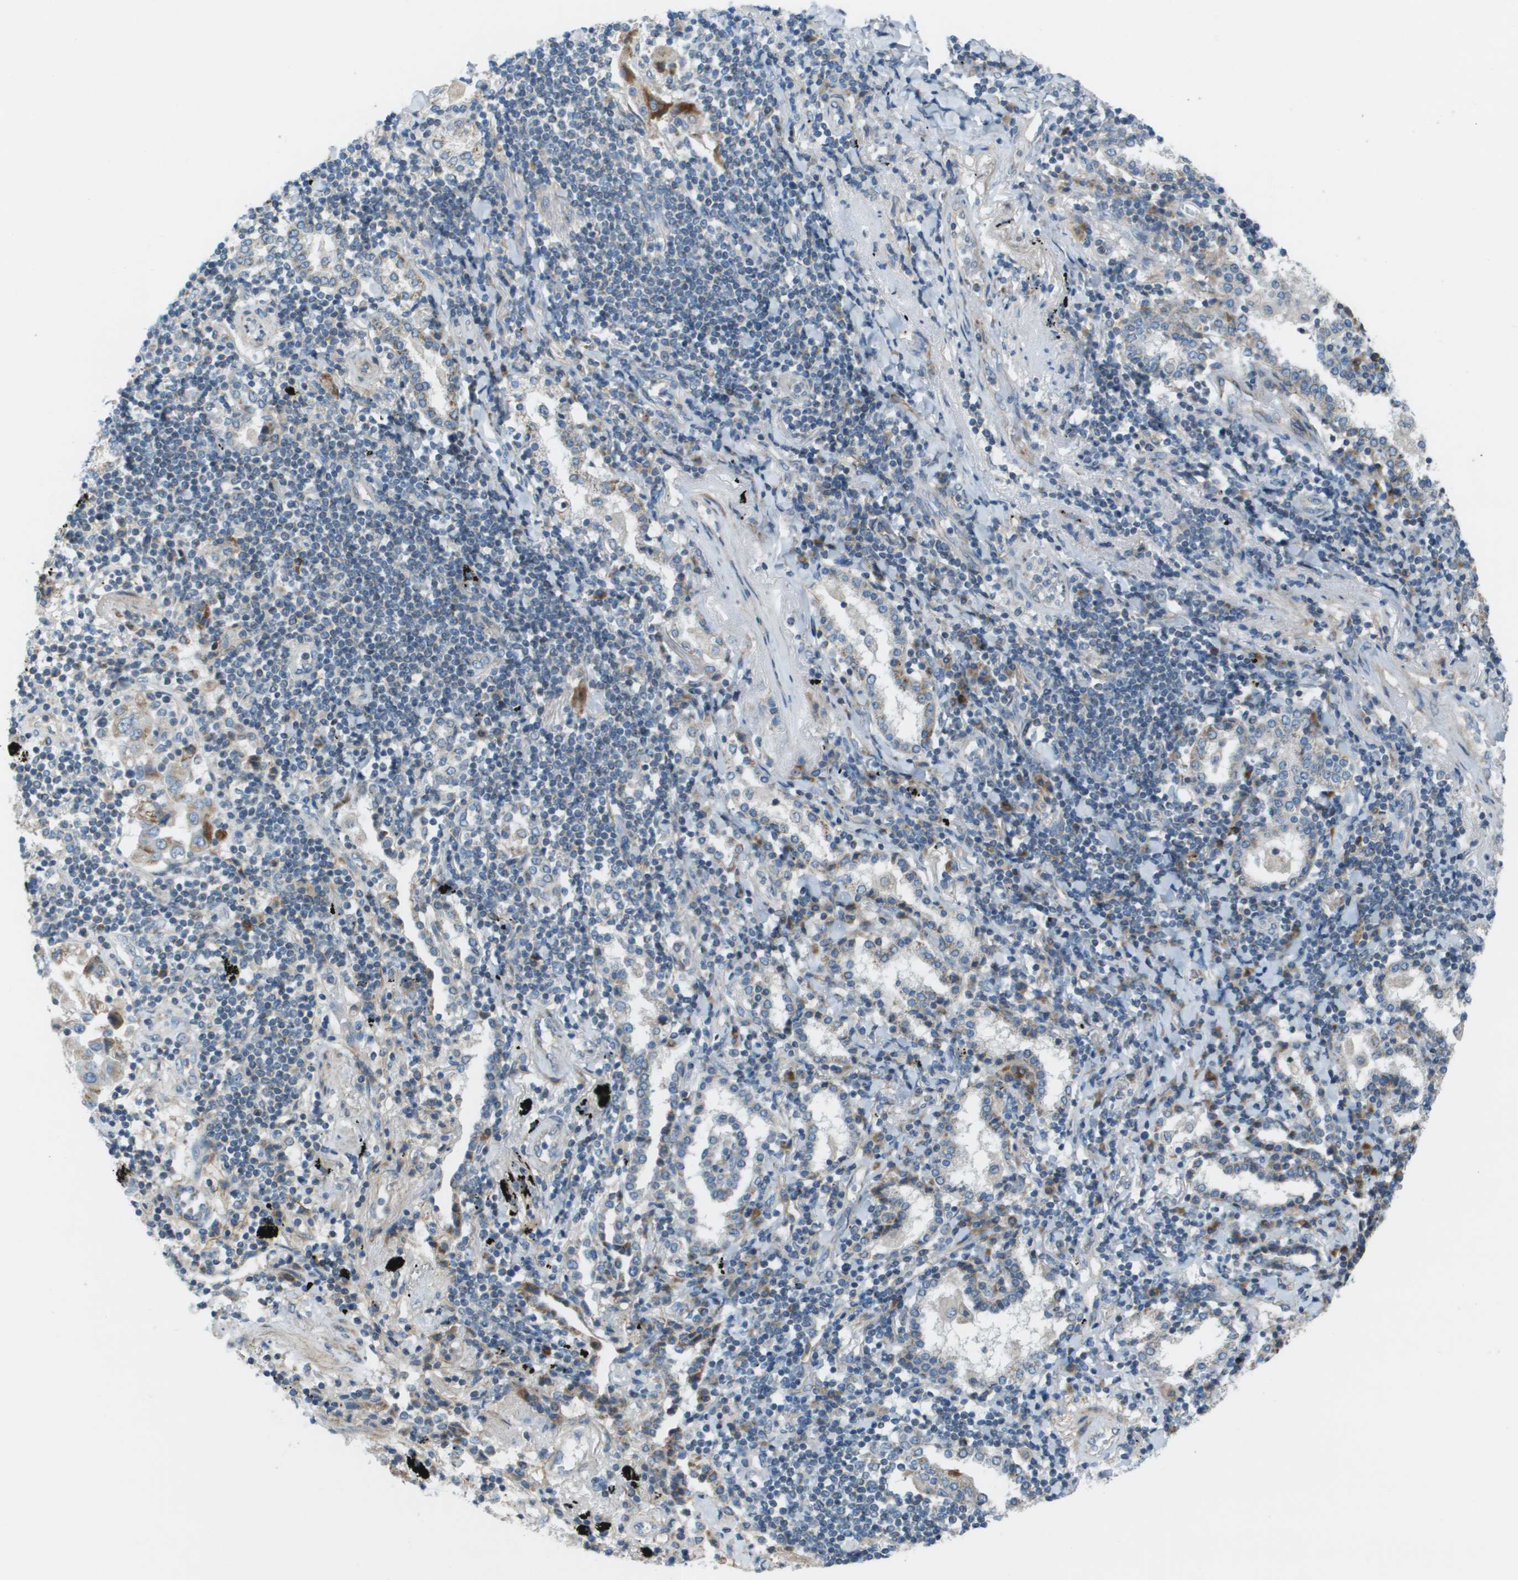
{"staining": {"intensity": "moderate", "quantity": "<25%", "location": "cytoplasmic/membranous"}, "tissue": "lung cancer", "cell_type": "Tumor cells", "image_type": "cancer", "snomed": [{"axis": "morphology", "description": "Adenocarcinoma, NOS"}, {"axis": "topography", "description": "Lung"}], "caption": "Immunohistochemical staining of adenocarcinoma (lung) exhibits low levels of moderate cytoplasmic/membranous positivity in about <25% of tumor cells. (DAB (3,3'-diaminobenzidine) IHC with brightfield microscopy, high magnification).", "gene": "GALNT6", "patient": {"sex": "female", "age": 65}}